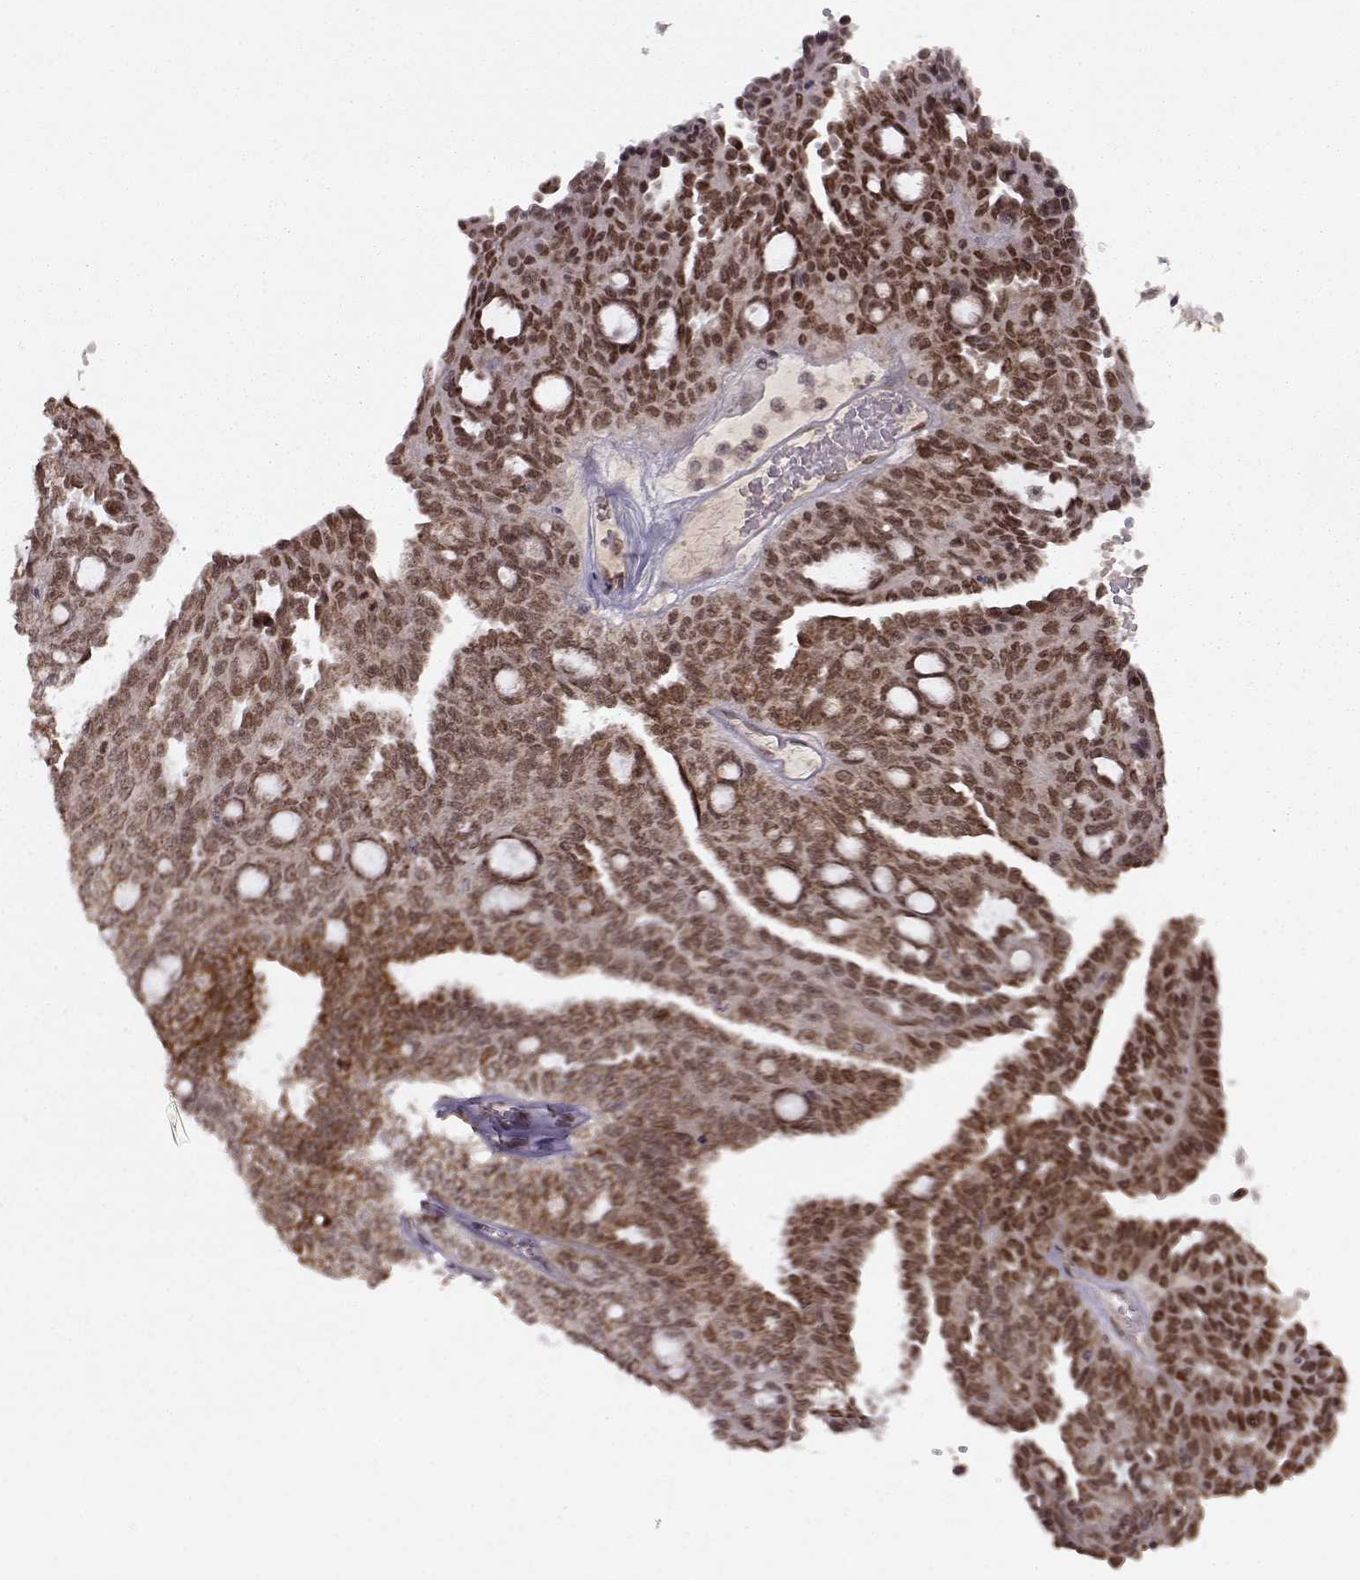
{"staining": {"intensity": "moderate", "quantity": ">75%", "location": "cytoplasmic/membranous,nuclear"}, "tissue": "ovarian cancer", "cell_type": "Tumor cells", "image_type": "cancer", "snomed": [{"axis": "morphology", "description": "Cystadenocarcinoma, serous, NOS"}, {"axis": "topography", "description": "Ovary"}], "caption": "This histopathology image demonstrates immunohistochemistry (IHC) staining of human ovarian serous cystadenocarcinoma, with medium moderate cytoplasmic/membranous and nuclear positivity in approximately >75% of tumor cells.", "gene": "RAI1", "patient": {"sex": "female", "age": 71}}